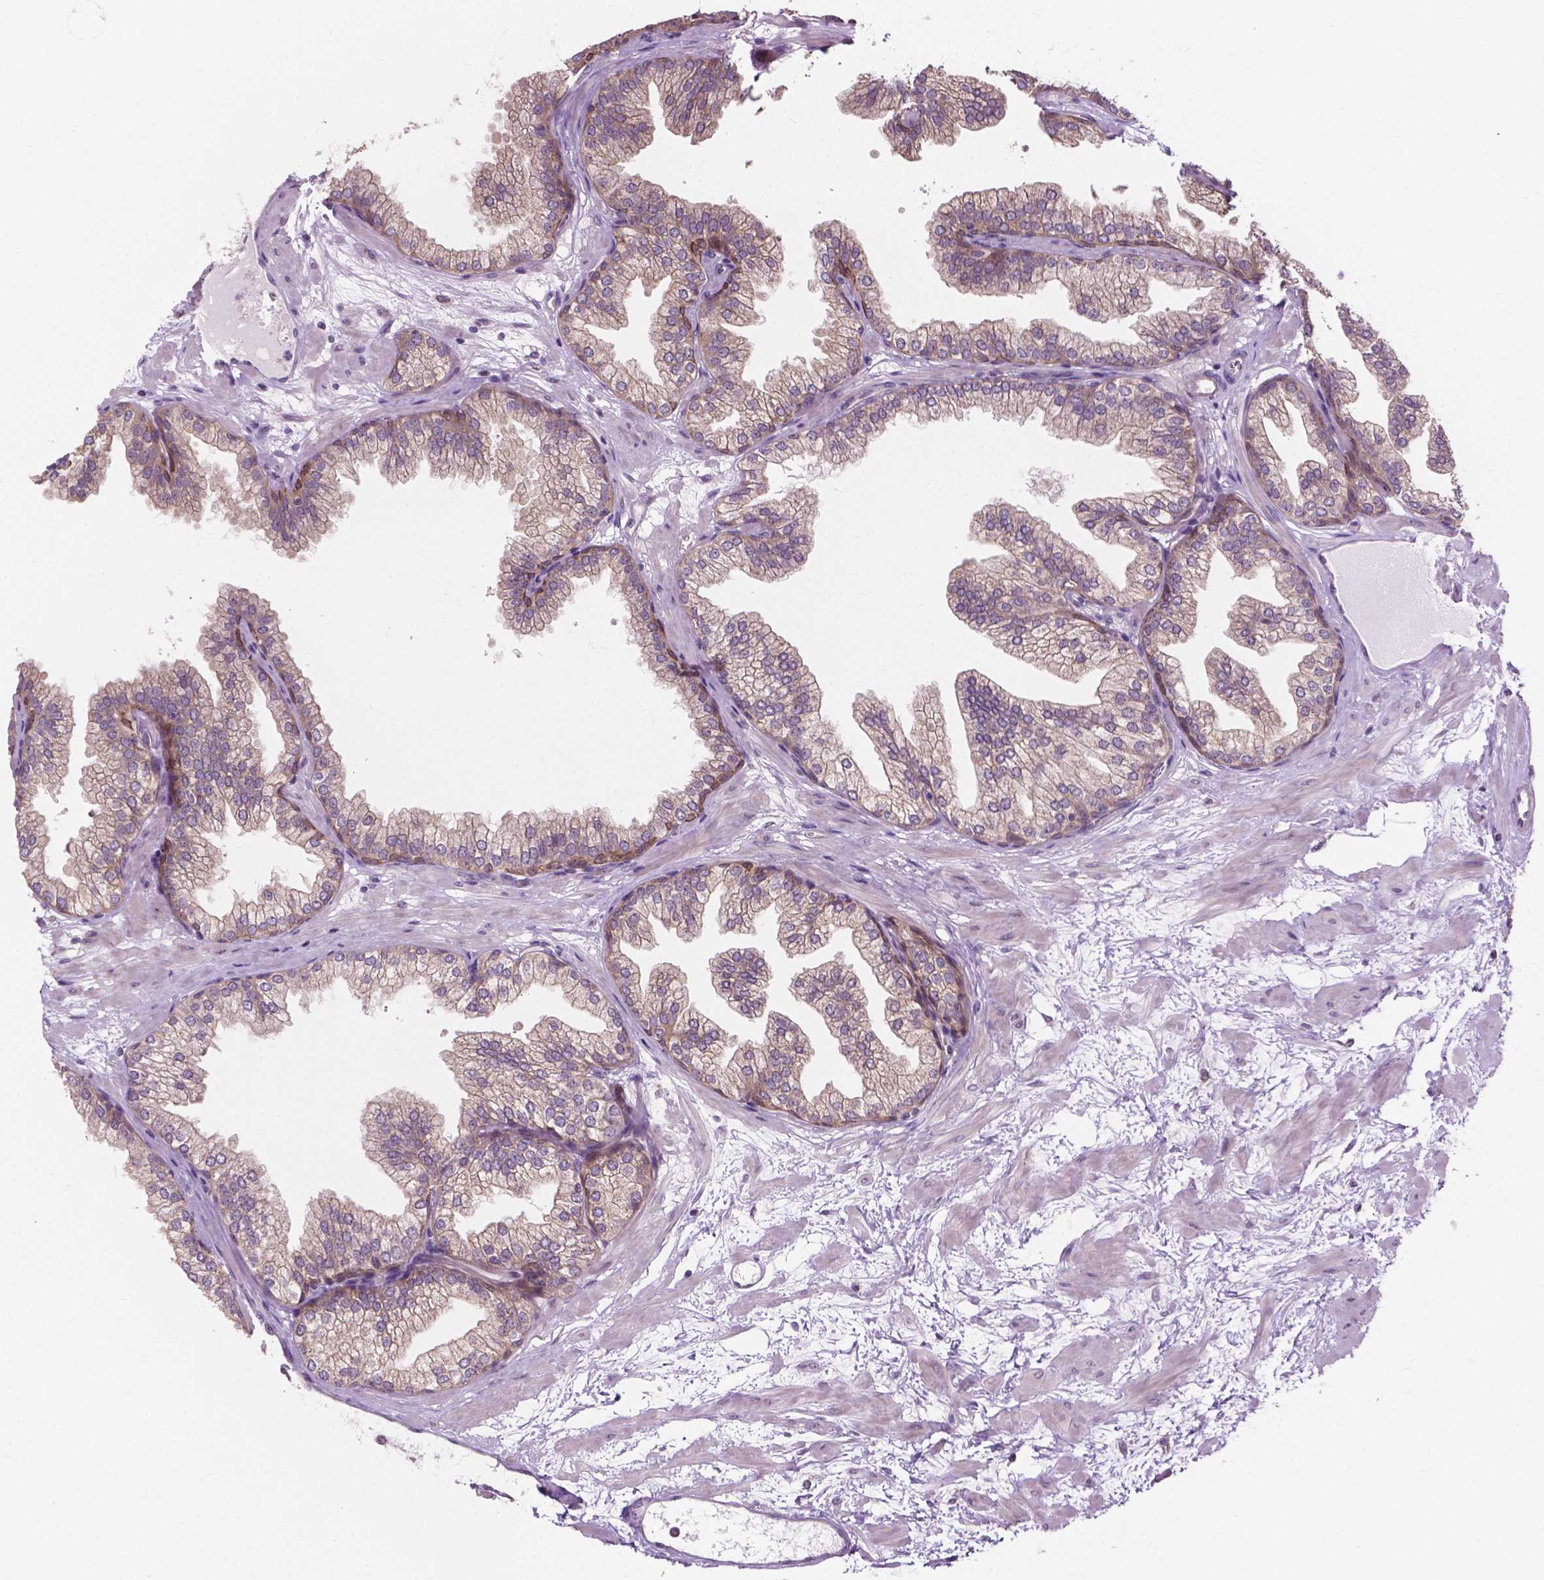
{"staining": {"intensity": "weak", "quantity": "<25%", "location": "cytoplasmic/membranous"}, "tissue": "prostate", "cell_type": "Glandular cells", "image_type": "normal", "snomed": [{"axis": "morphology", "description": "Normal tissue, NOS"}, {"axis": "topography", "description": "Prostate"}], "caption": "Immunohistochemistry (IHC) histopathology image of unremarkable prostate stained for a protein (brown), which displays no expression in glandular cells.", "gene": "MZT1", "patient": {"sex": "male", "age": 37}}